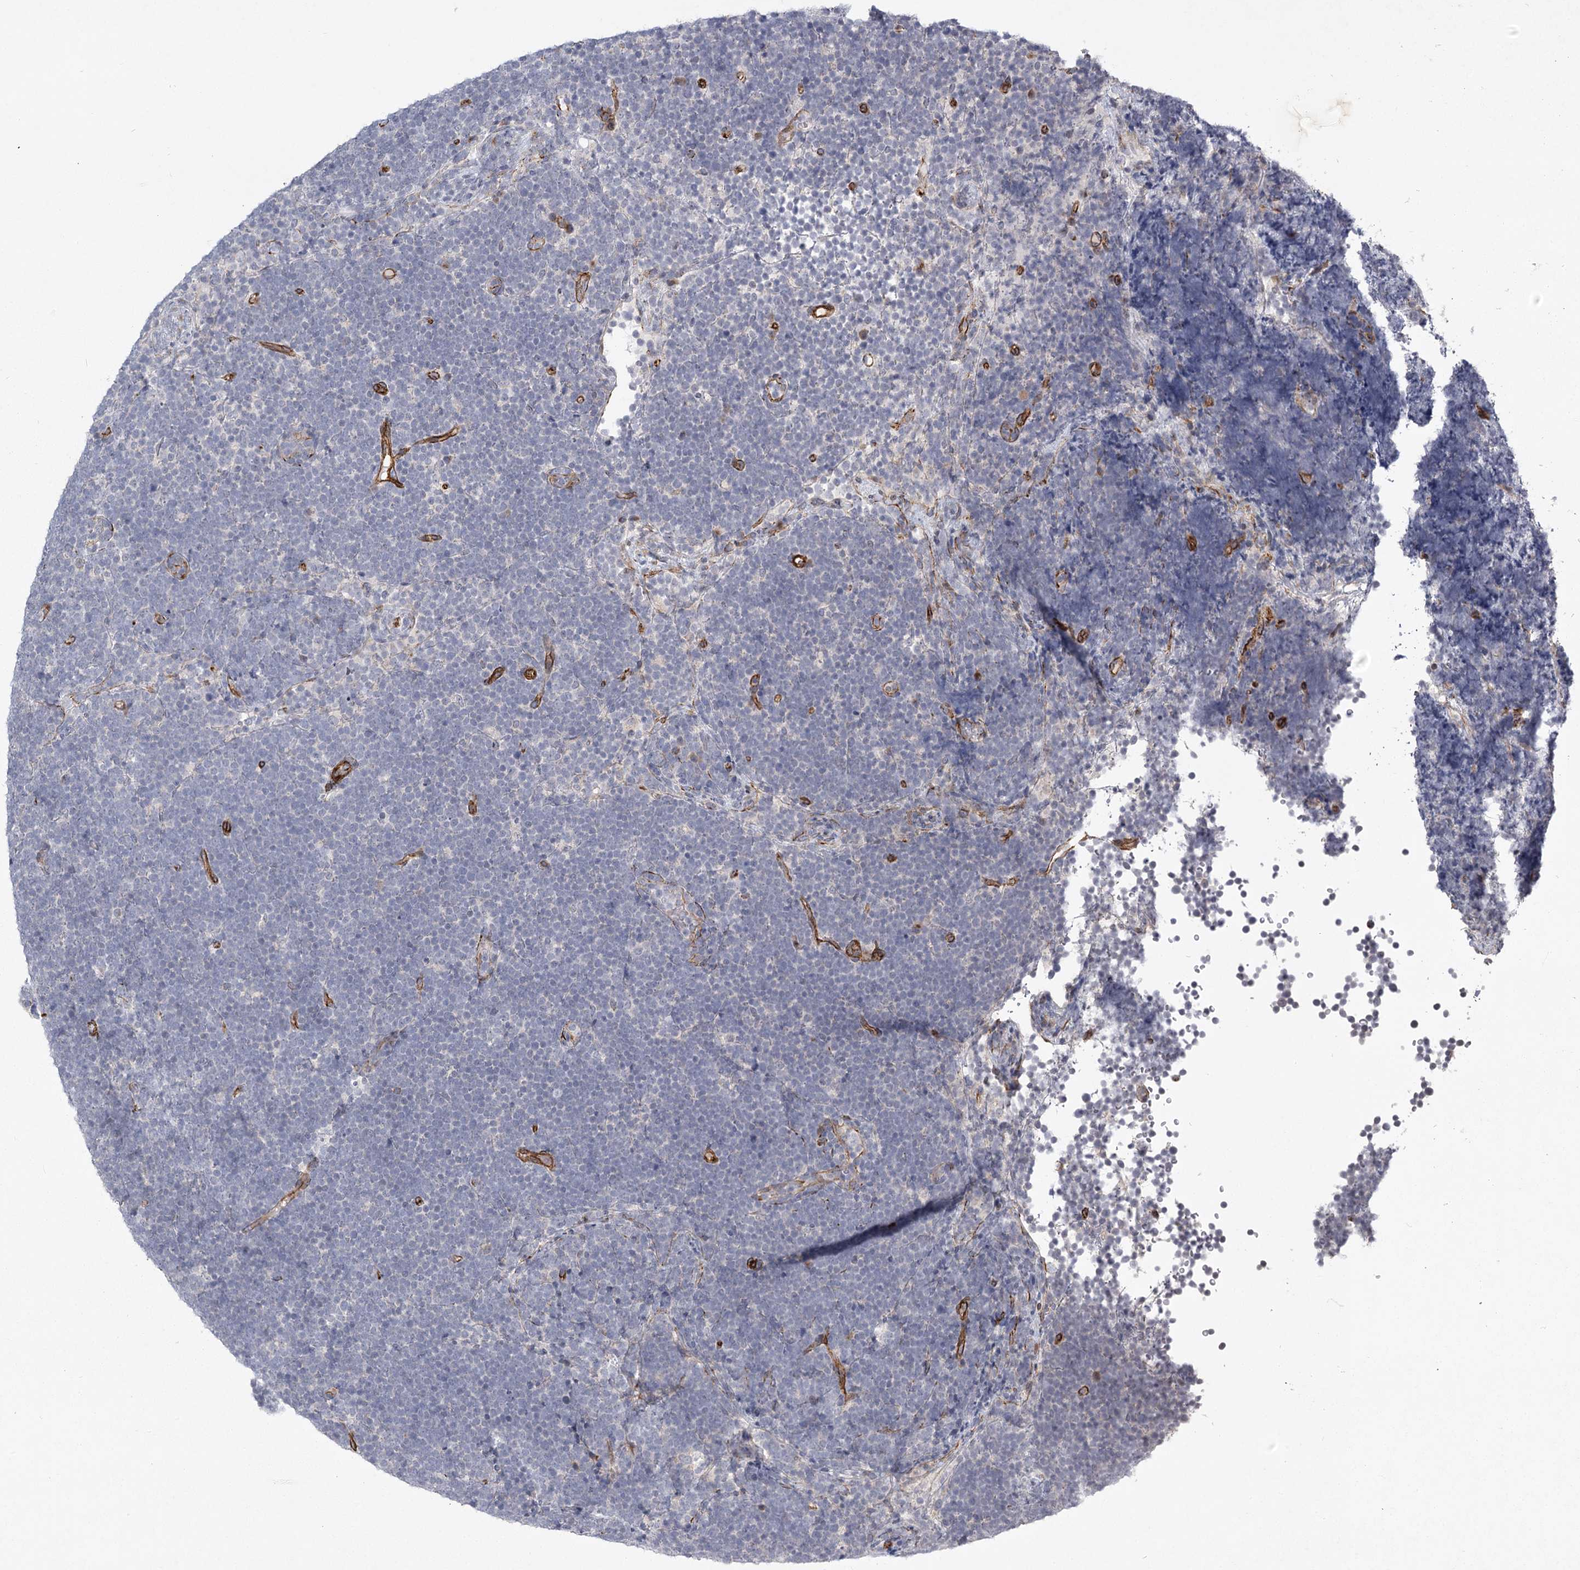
{"staining": {"intensity": "negative", "quantity": "none", "location": "none"}, "tissue": "lymphoma", "cell_type": "Tumor cells", "image_type": "cancer", "snomed": [{"axis": "morphology", "description": "Malignant lymphoma, non-Hodgkin's type, High grade"}, {"axis": "topography", "description": "Lymph node"}], "caption": "This is an immunohistochemistry histopathology image of human lymphoma. There is no positivity in tumor cells.", "gene": "MEPE", "patient": {"sex": "male", "age": 13}}